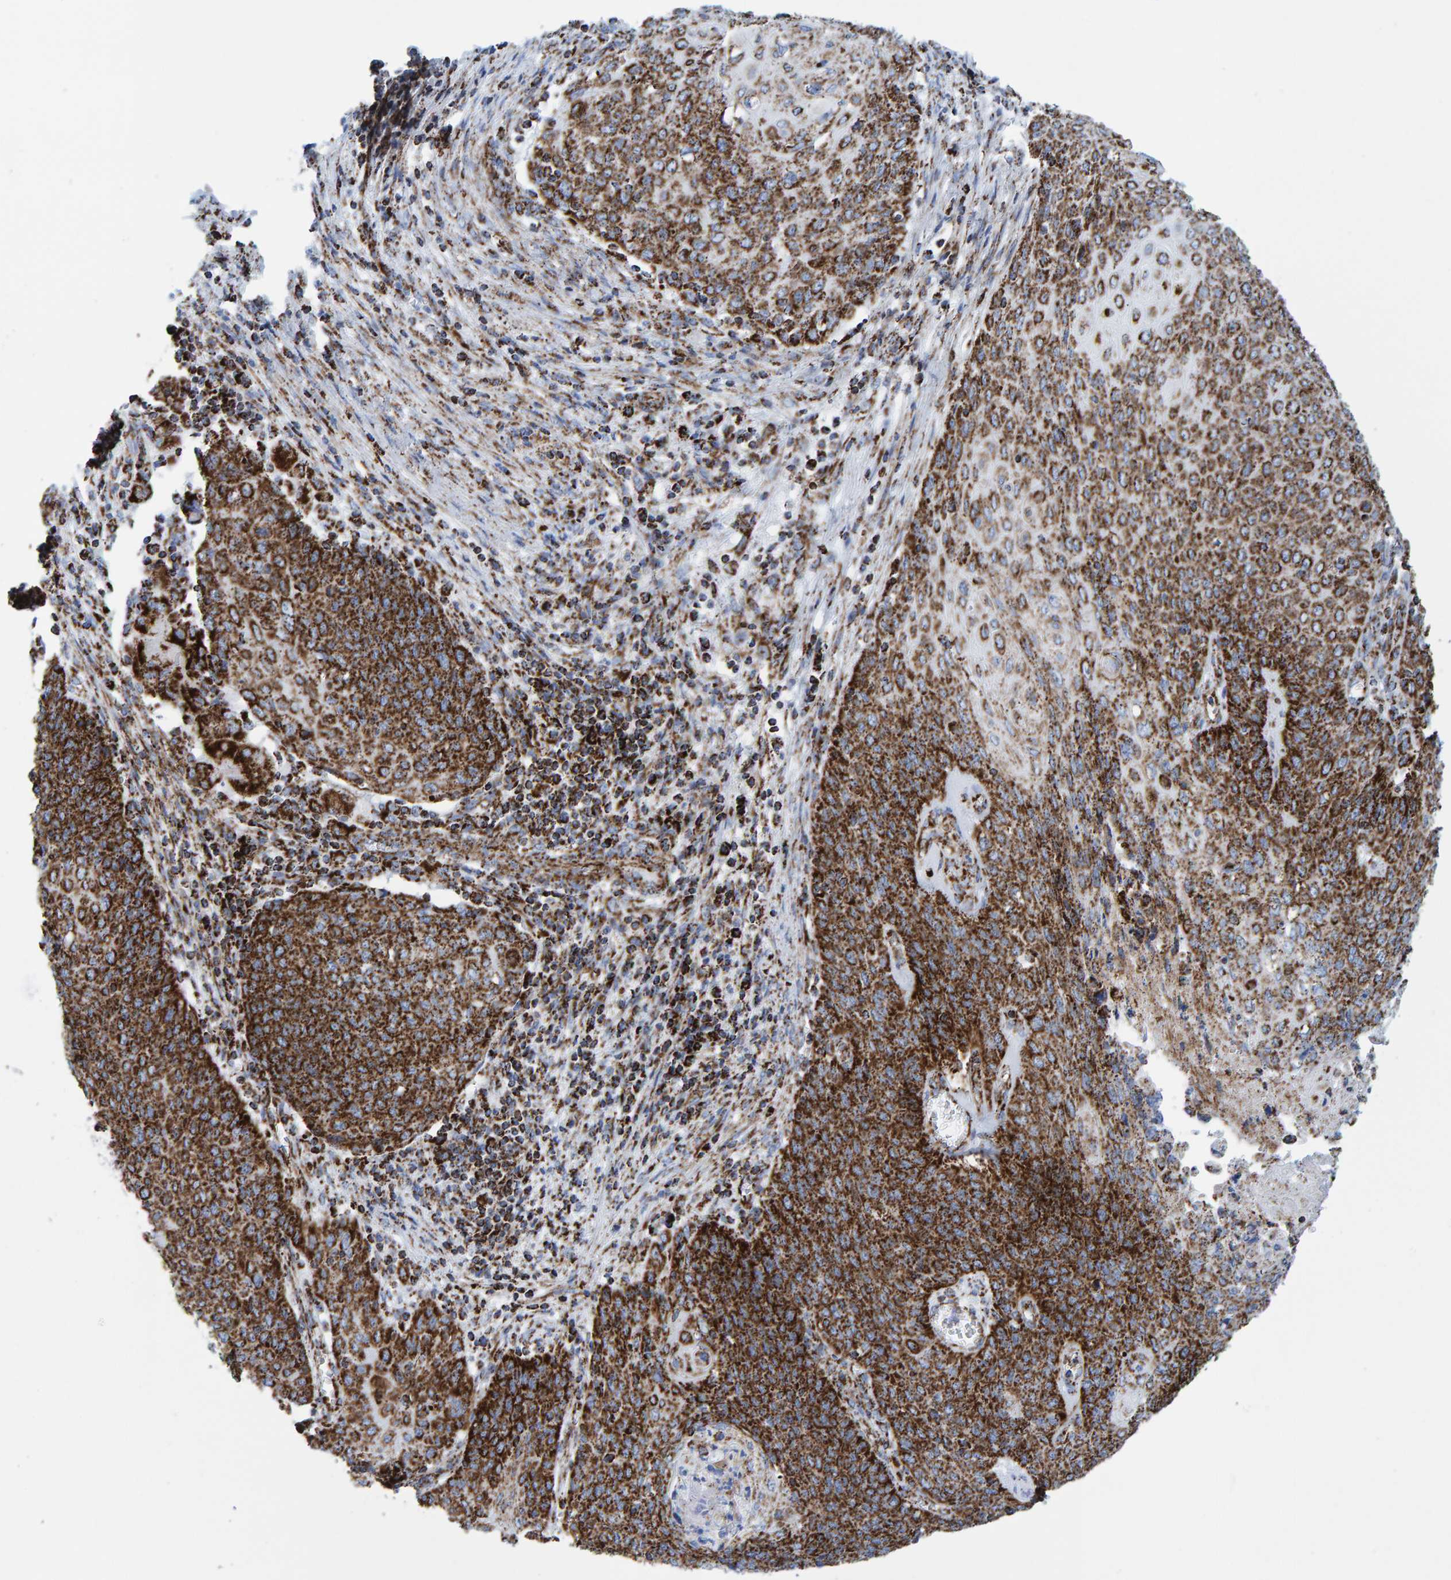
{"staining": {"intensity": "strong", "quantity": ">75%", "location": "cytoplasmic/membranous"}, "tissue": "cervical cancer", "cell_type": "Tumor cells", "image_type": "cancer", "snomed": [{"axis": "morphology", "description": "Squamous cell carcinoma, NOS"}, {"axis": "topography", "description": "Cervix"}], "caption": "Cervical cancer stained with a brown dye exhibits strong cytoplasmic/membranous positive staining in about >75% of tumor cells.", "gene": "ENSG00000262660", "patient": {"sex": "female", "age": 39}}